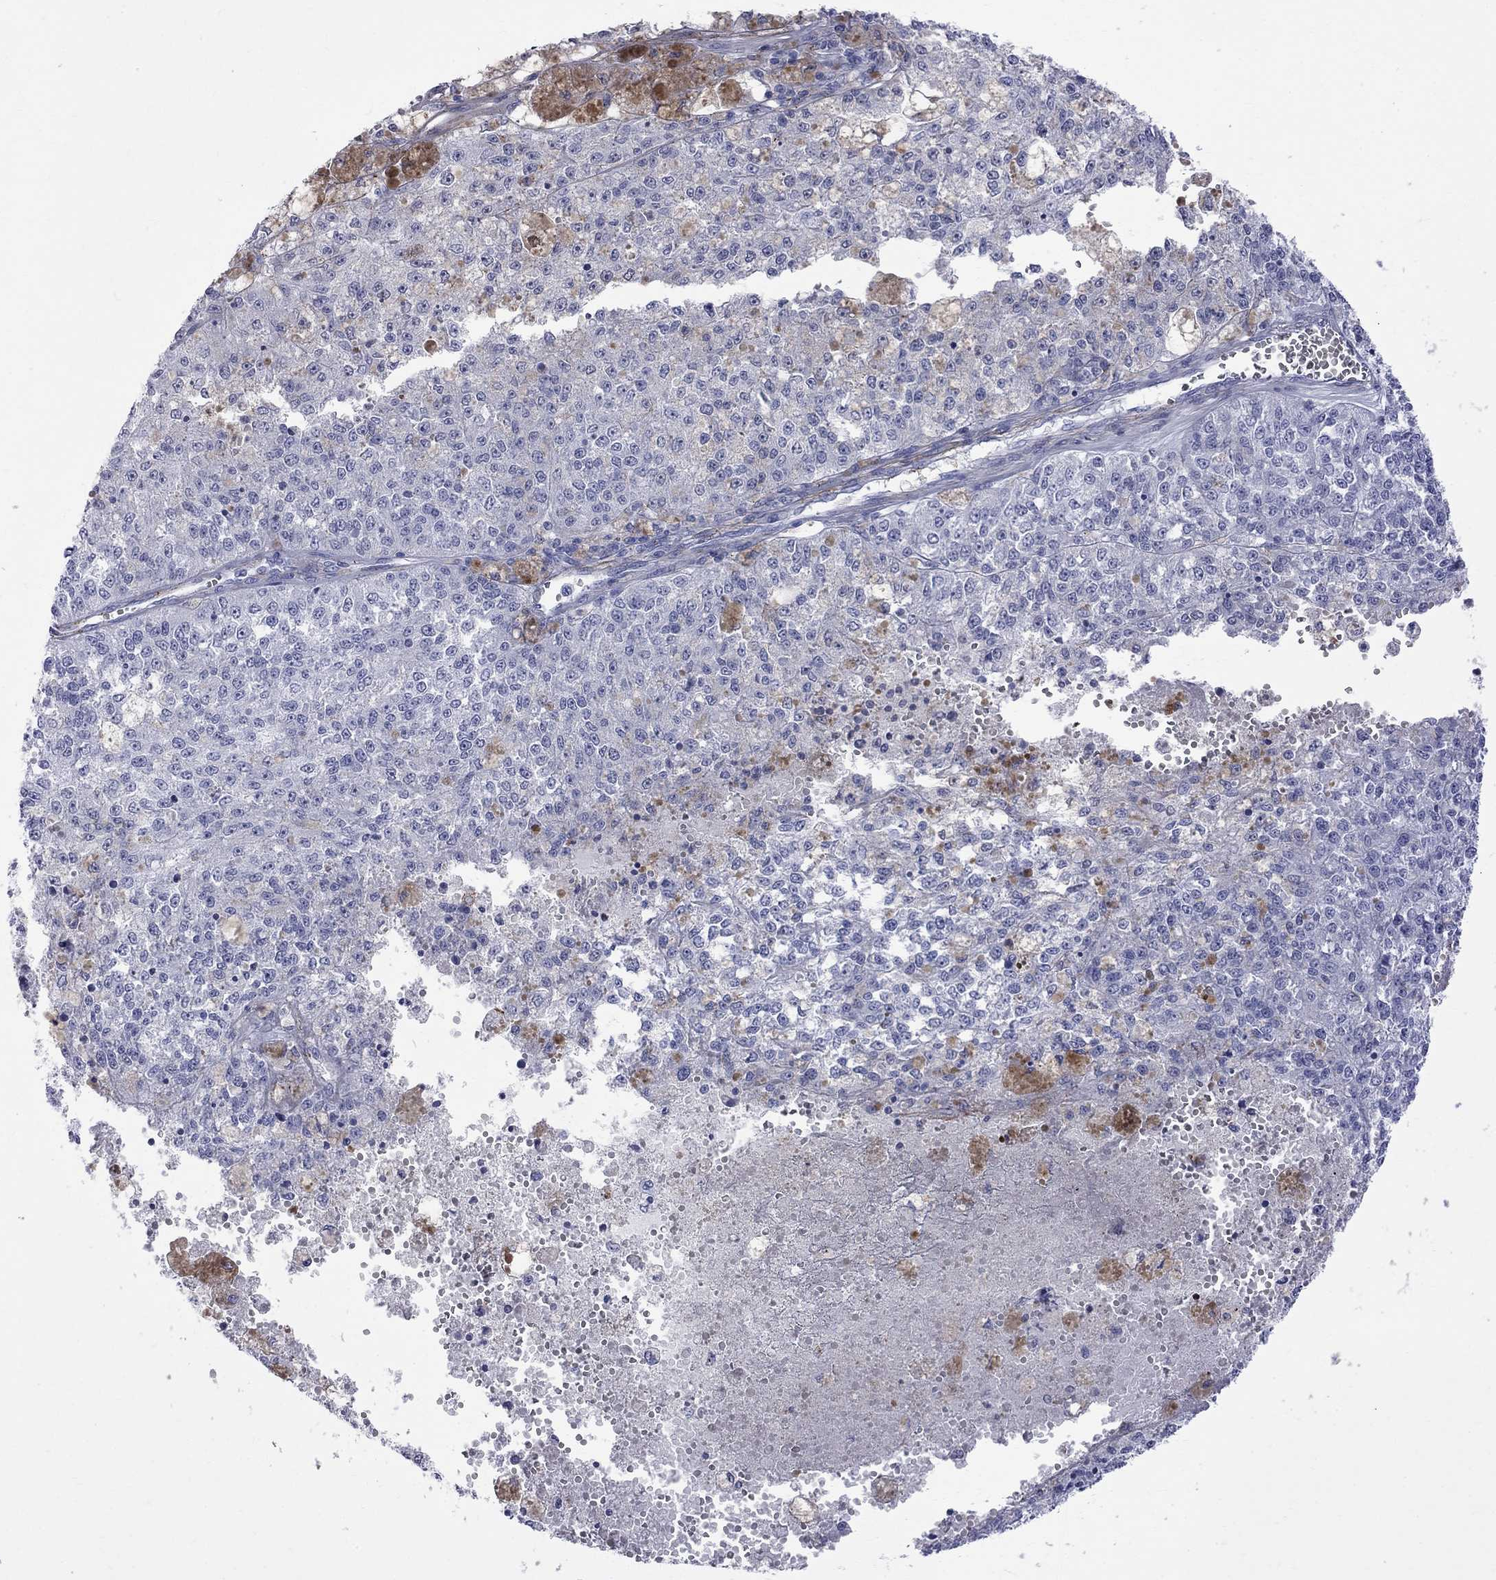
{"staining": {"intensity": "negative", "quantity": "none", "location": "none"}, "tissue": "melanoma", "cell_type": "Tumor cells", "image_type": "cancer", "snomed": [{"axis": "morphology", "description": "Malignant melanoma, Metastatic site"}, {"axis": "topography", "description": "Lymph node"}], "caption": "Melanoma was stained to show a protein in brown. There is no significant staining in tumor cells.", "gene": "S100A3", "patient": {"sex": "female", "age": 64}}